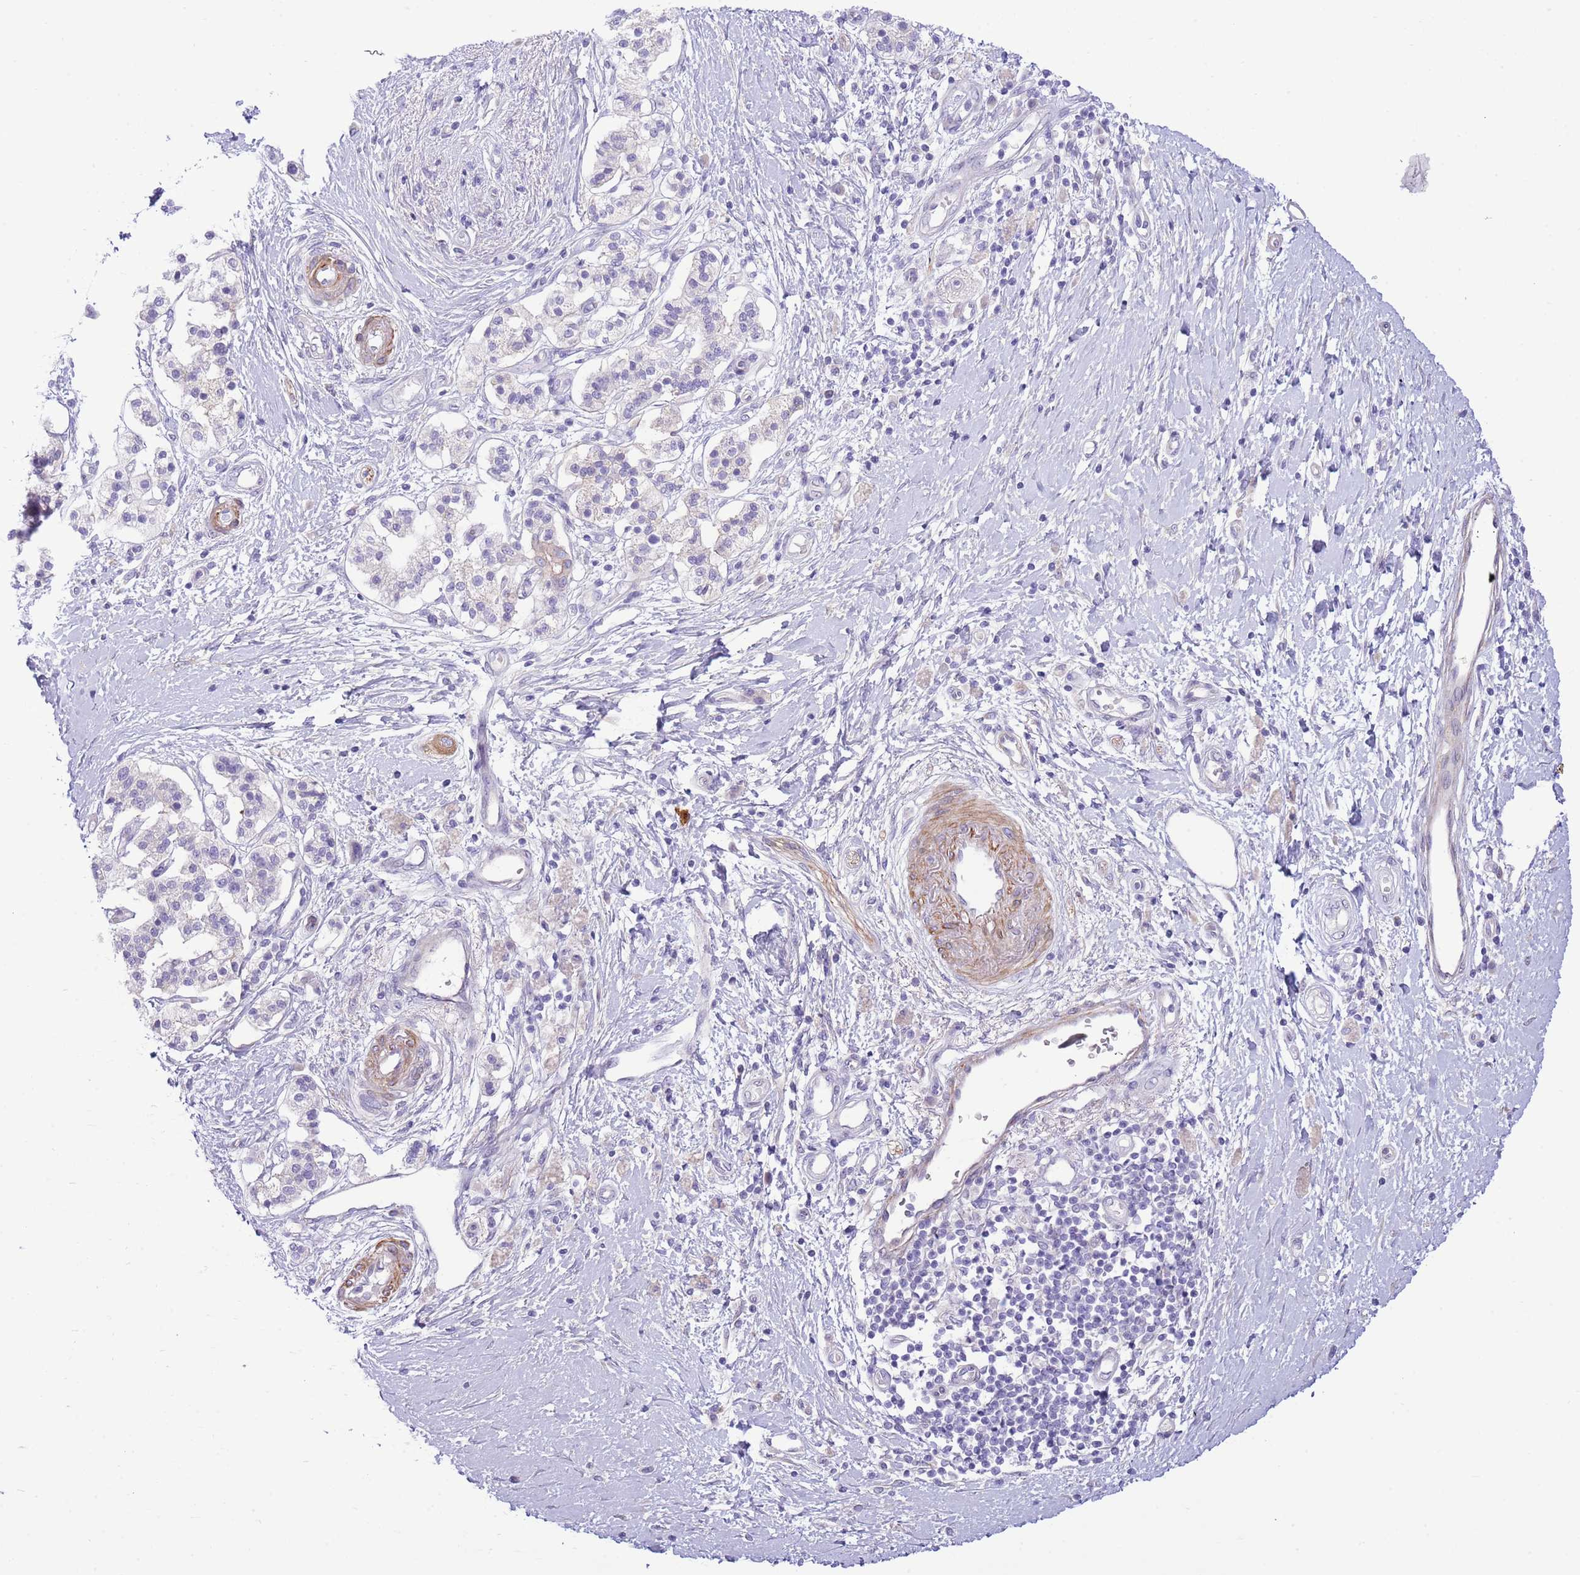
{"staining": {"intensity": "negative", "quantity": "none", "location": "none"}, "tissue": "pancreatic cancer", "cell_type": "Tumor cells", "image_type": "cancer", "snomed": [{"axis": "morphology", "description": "Adenocarcinoma, NOS"}, {"axis": "topography", "description": "Pancreas"}], "caption": "High power microscopy image of an immunohistochemistry photomicrograph of pancreatic adenocarcinoma, revealing no significant expression in tumor cells.", "gene": "ZC4H2", "patient": {"sex": "male", "age": 68}}